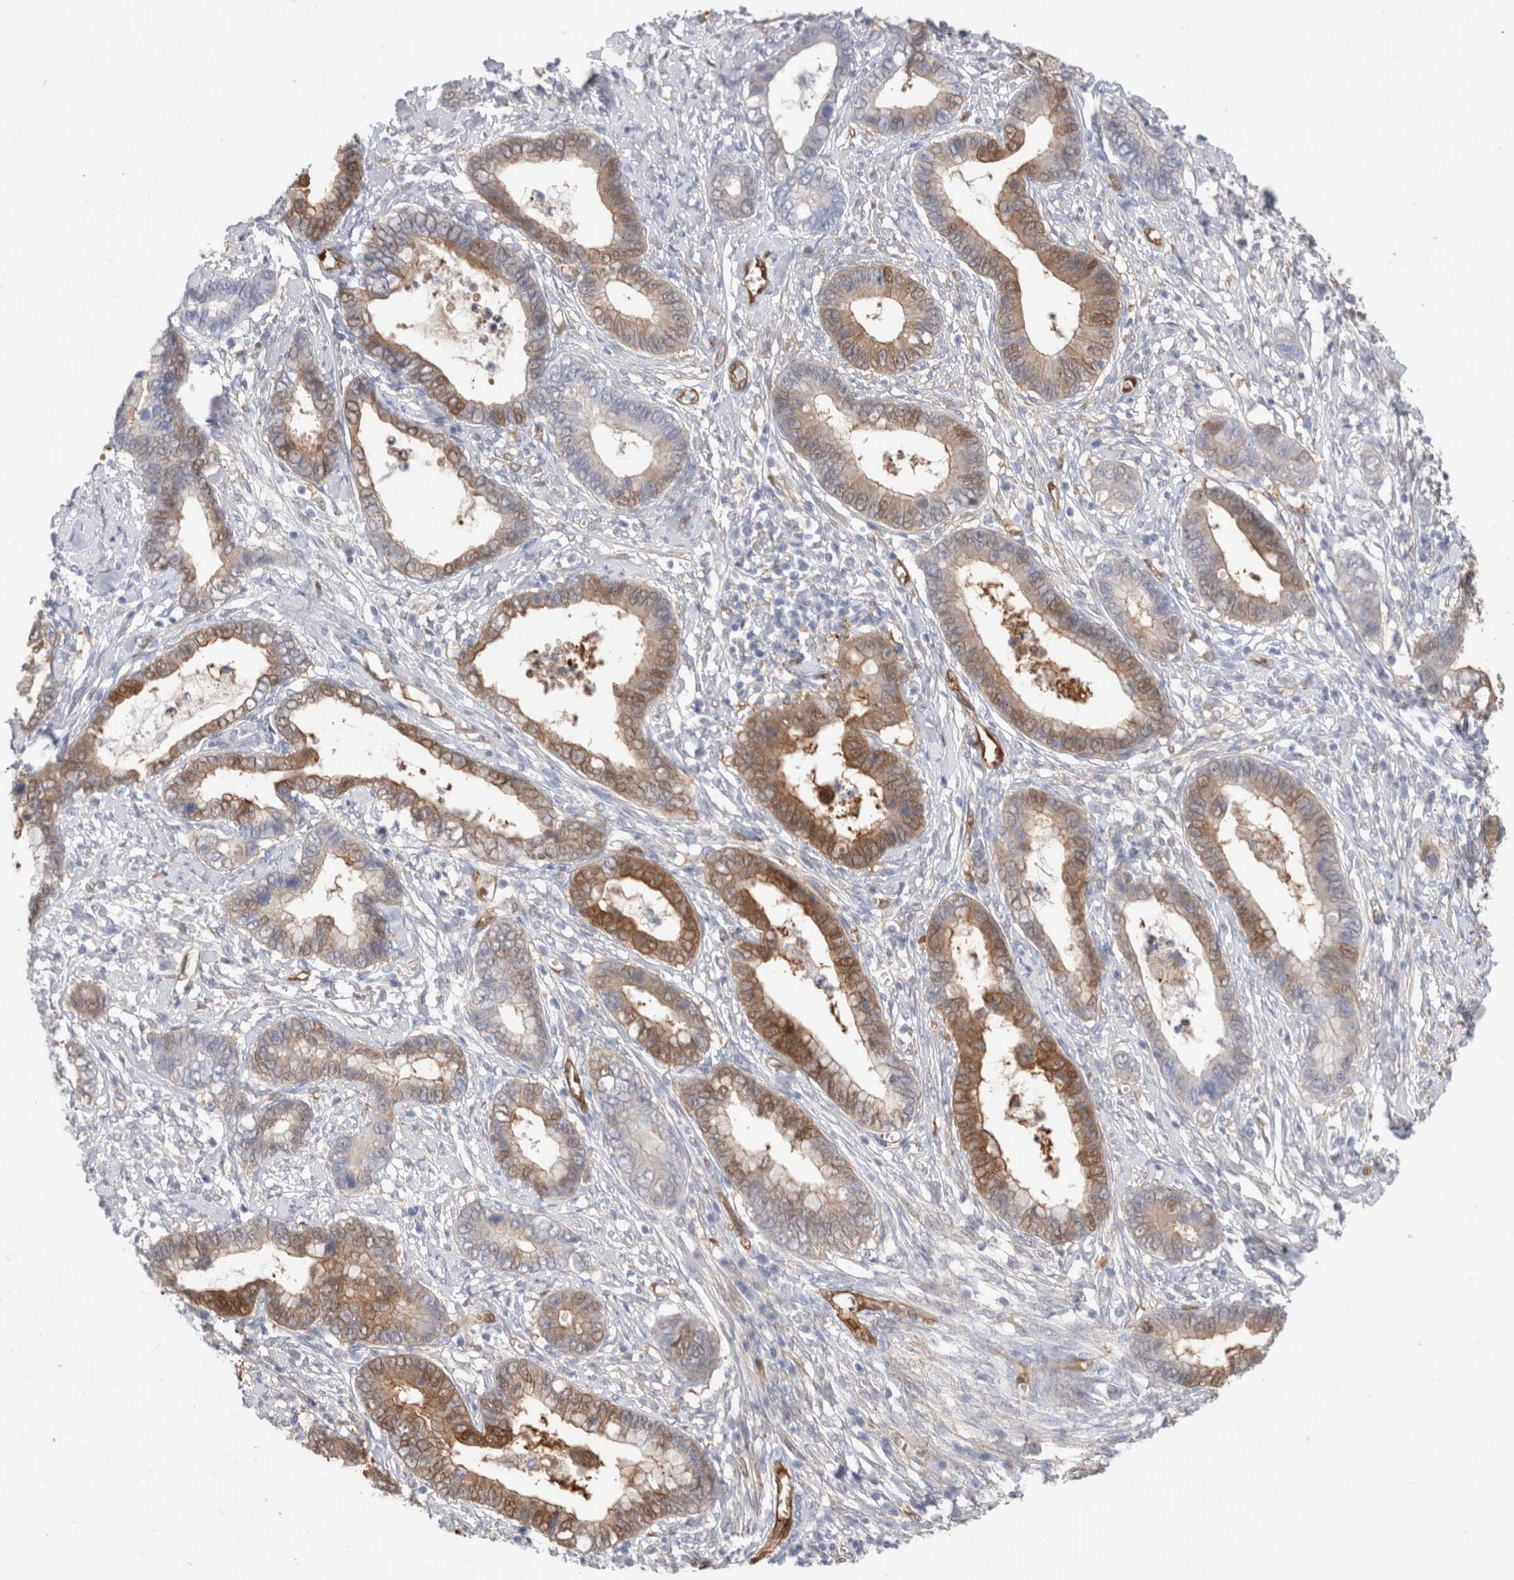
{"staining": {"intensity": "moderate", "quantity": "25%-75%", "location": "cytoplasmic/membranous"}, "tissue": "cervical cancer", "cell_type": "Tumor cells", "image_type": "cancer", "snomed": [{"axis": "morphology", "description": "Adenocarcinoma, NOS"}, {"axis": "topography", "description": "Cervix"}], "caption": "Cervical cancer (adenocarcinoma) stained with a brown dye demonstrates moderate cytoplasmic/membranous positive expression in about 25%-75% of tumor cells.", "gene": "NAPEPLD", "patient": {"sex": "female", "age": 44}}